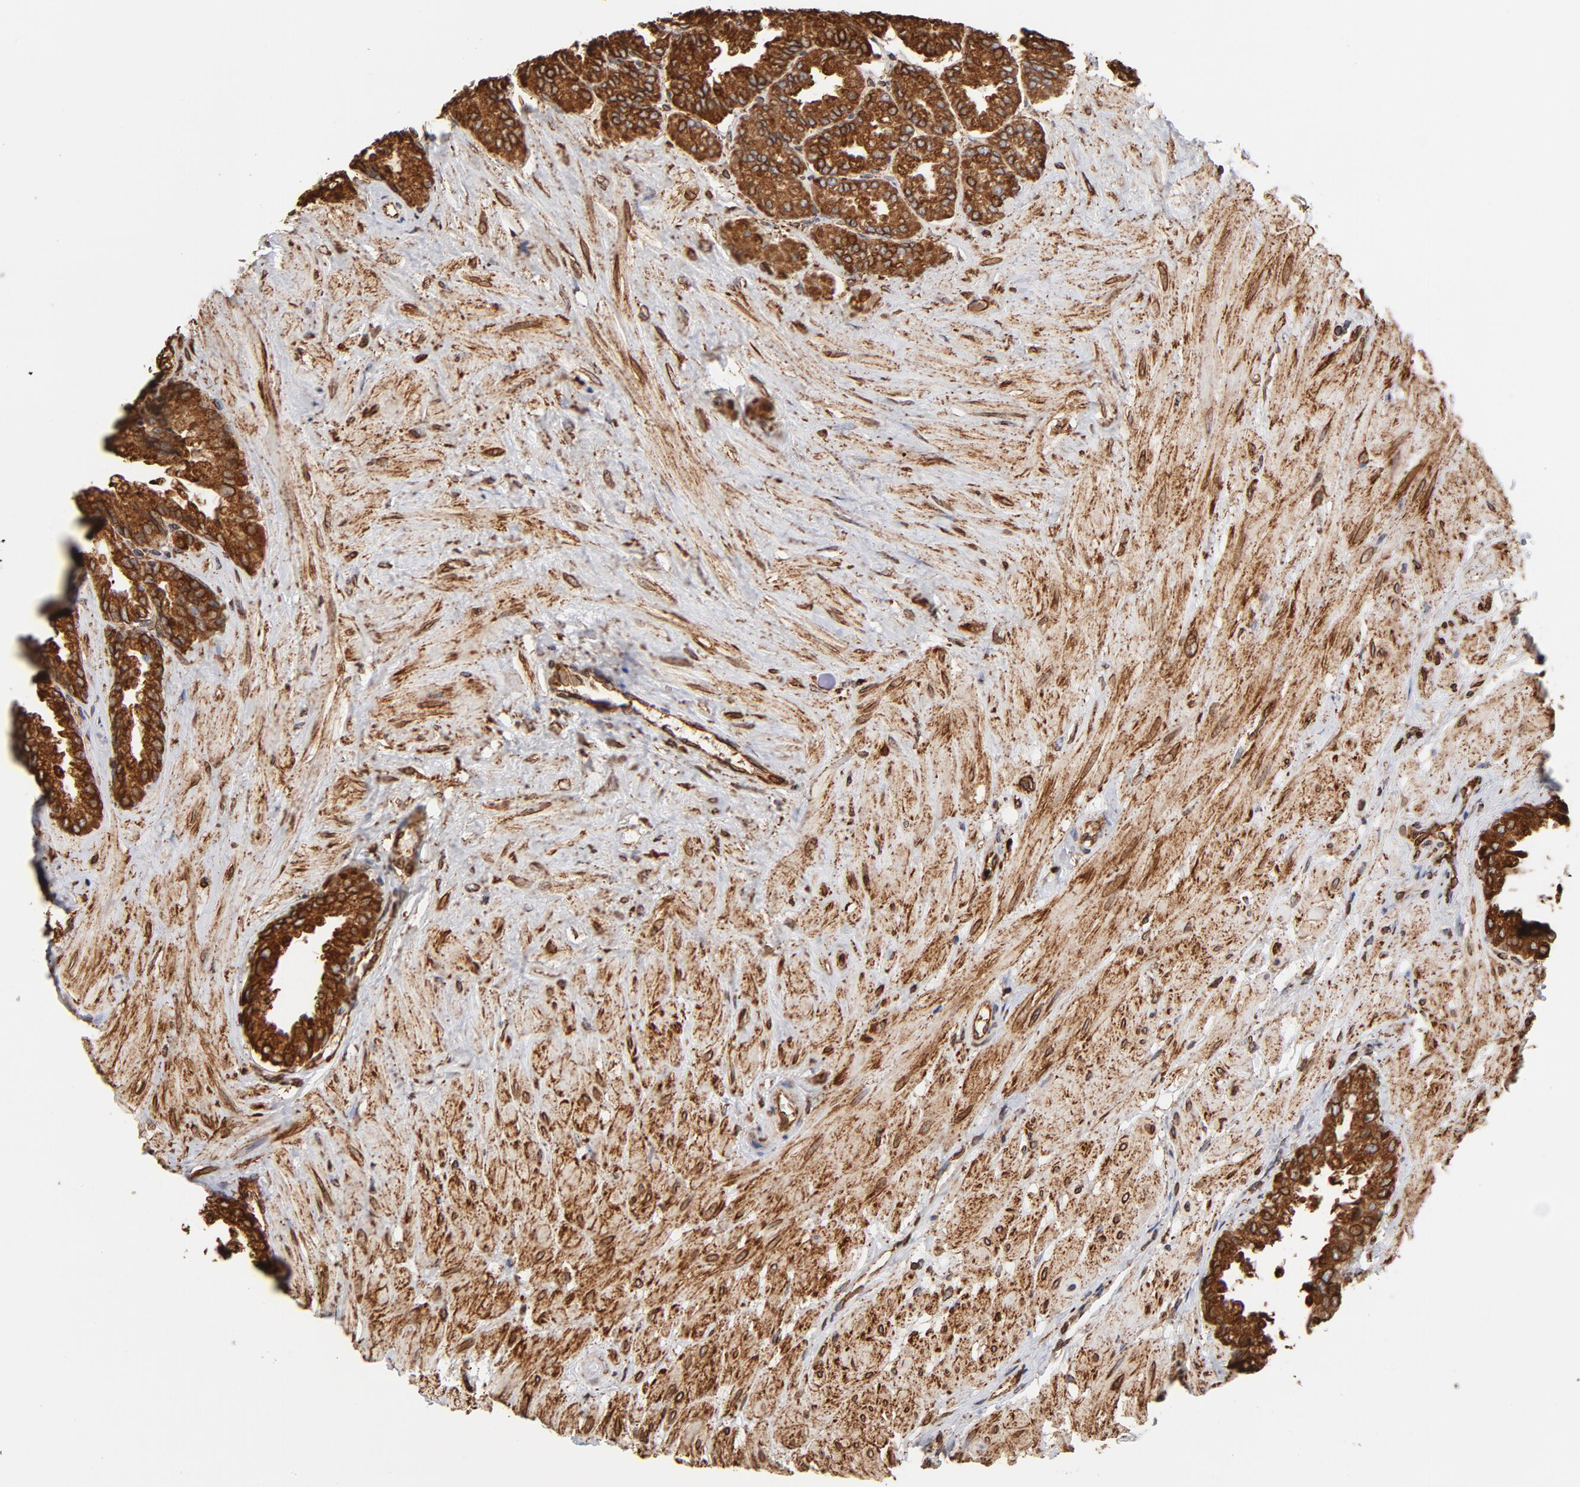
{"staining": {"intensity": "strong", "quantity": ">75%", "location": "cytoplasmic/membranous"}, "tissue": "seminal vesicle", "cell_type": "Glandular cells", "image_type": "normal", "snomed": [{"axis": "morphology", "description": "Normal tissue, NOS"}, {"axis": "topography", "description": "Seminal veicle"}], "caption": "Normal seminal vesicle reveals strong cytoplasmic/membranous staining in approximately >75% of glandular cells, visualized by immunohistochemistry.", "gene": "CANX", "patient": {"sex": "male", "age": 46}}